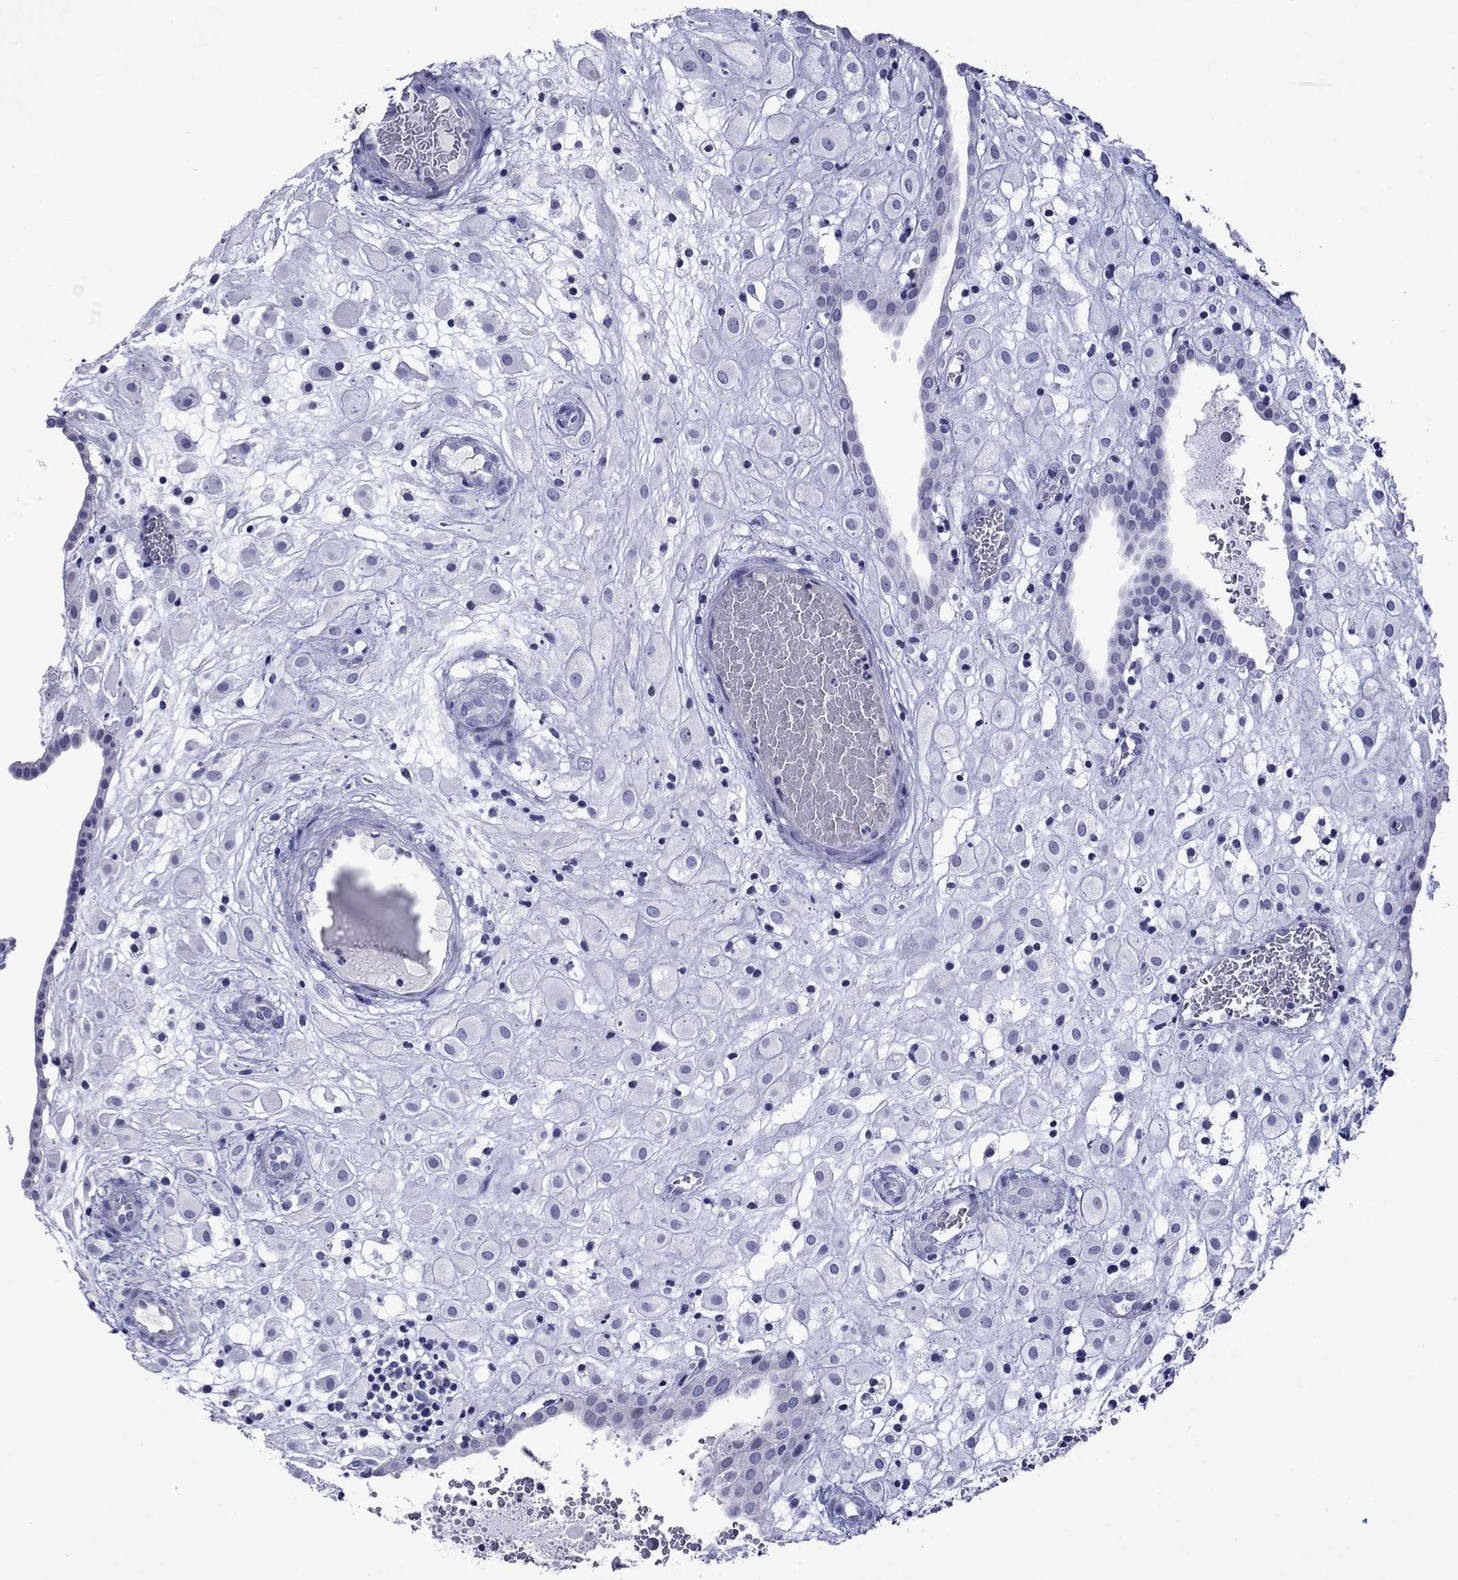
{"staining": {"intensity": "negative", "quantity": "none", "location": "none"}, "tissue": "placenta", "cell_type": "Decidual cells", "image_type": "normal", "snomed": [{"axis": "morphology", "description": "Normal tissue, NOS"}, {"axis": "topography", "description": "Placenta"}], "caption": "Histopathology image shows no significant protein positivity in decidual cells of unremarkable placenta.", "gene": "PIWIL1", "patient": {"sex": "female", "age": 24}}